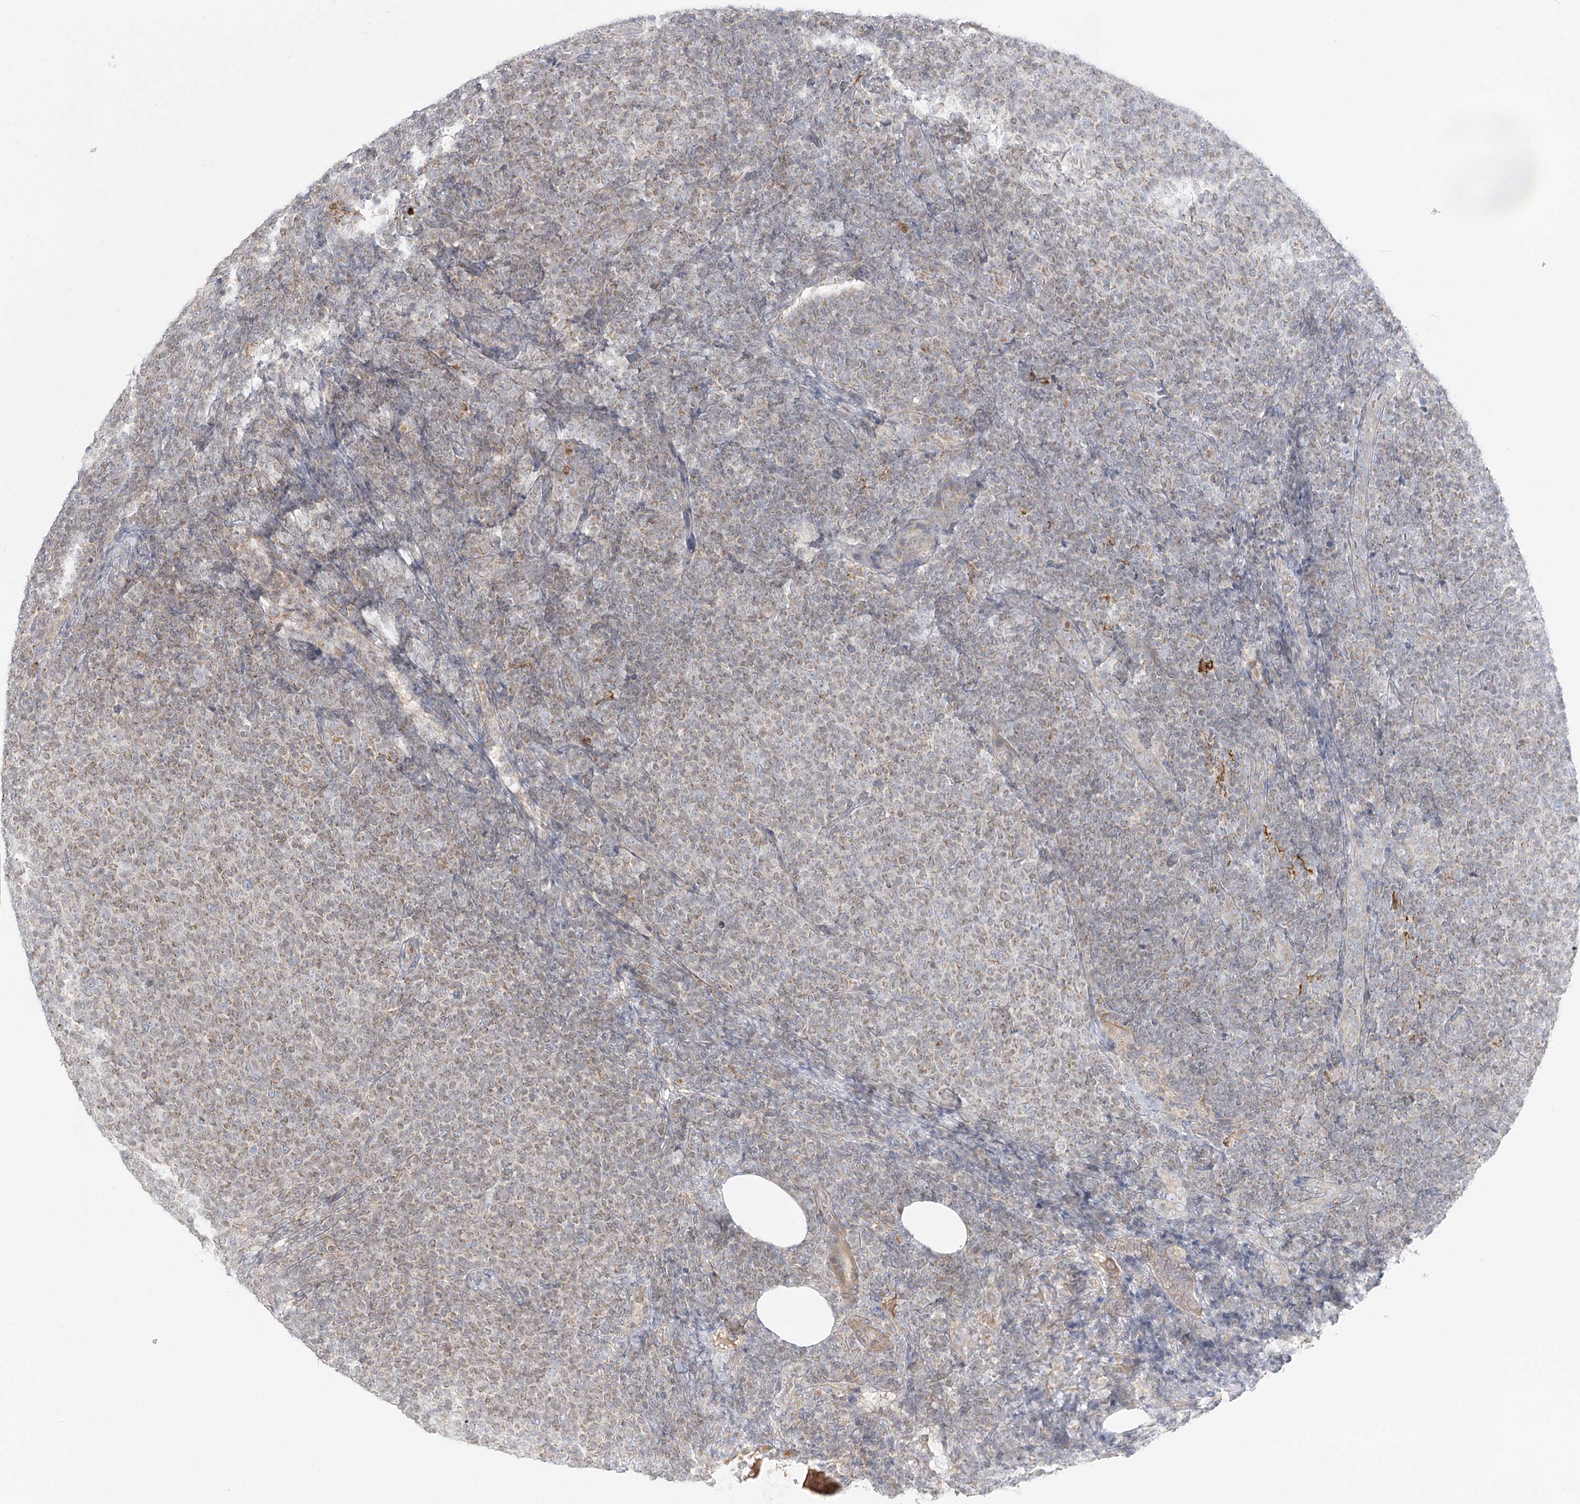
{"staining": {"intensity": "moderate", "quantity": "25%-75%", "location": "cytoplasmic/membranous"}, "tissue": "lymphoma", "cell_type": "Tumor cells", "image_type": "cancer", "snomed": [{"axis": "morphology", "description": "Malignant lymphoma, non-Hodgkin's type, Low grade"}, {"axis": "topography", "description": "Lymph node"}], "caption": "Moderate cytoplasmic/membranous expression is appreciated in approximately 25%-75% of tumor cells in lymphoma.", "gene": "MTMR3", "patient": {"sex": "male", "age": 66}}